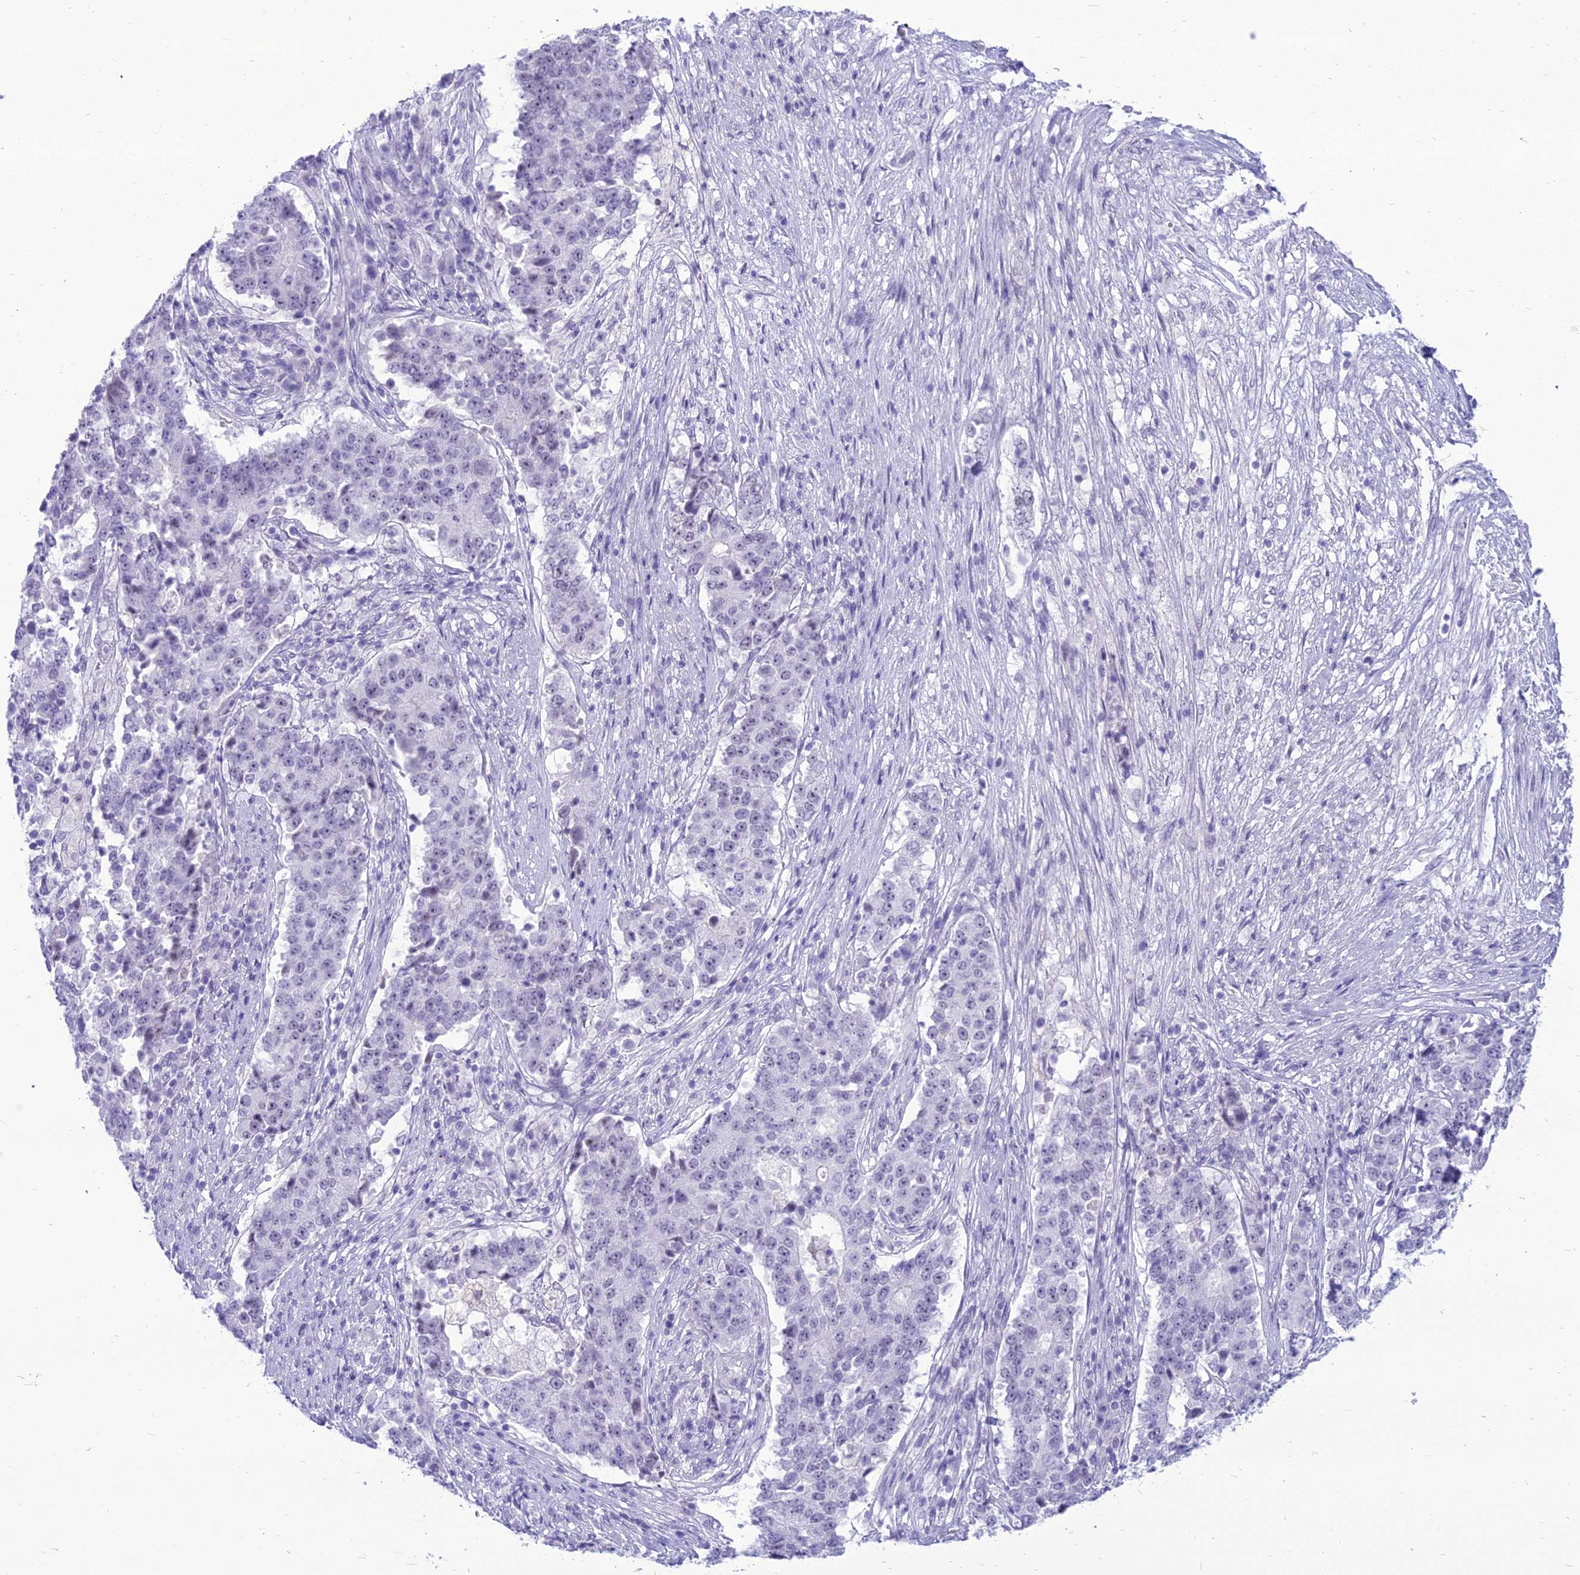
{"staining": {"intensity": "negative", "quantity": "none", "location": "none"}, "tissue": "stomach cancer", "cell_type": "Tumor cells", "image_type": "cancer", "snomed": [{"axis": "morphology", "description": "Adenocarcinoma, NOS"}, {"axis": "topography", "description": "Stomach"}], "caption": "This micrograph is of stomach cancer (adenocarcinoma) stained with immunohistochemistry to label a protein in brown with the nuclei are counter-stained blue. There is no positivity in tumor cells.", "gene": "DHX40", "patient": {"sex": "male", "age": 59}}